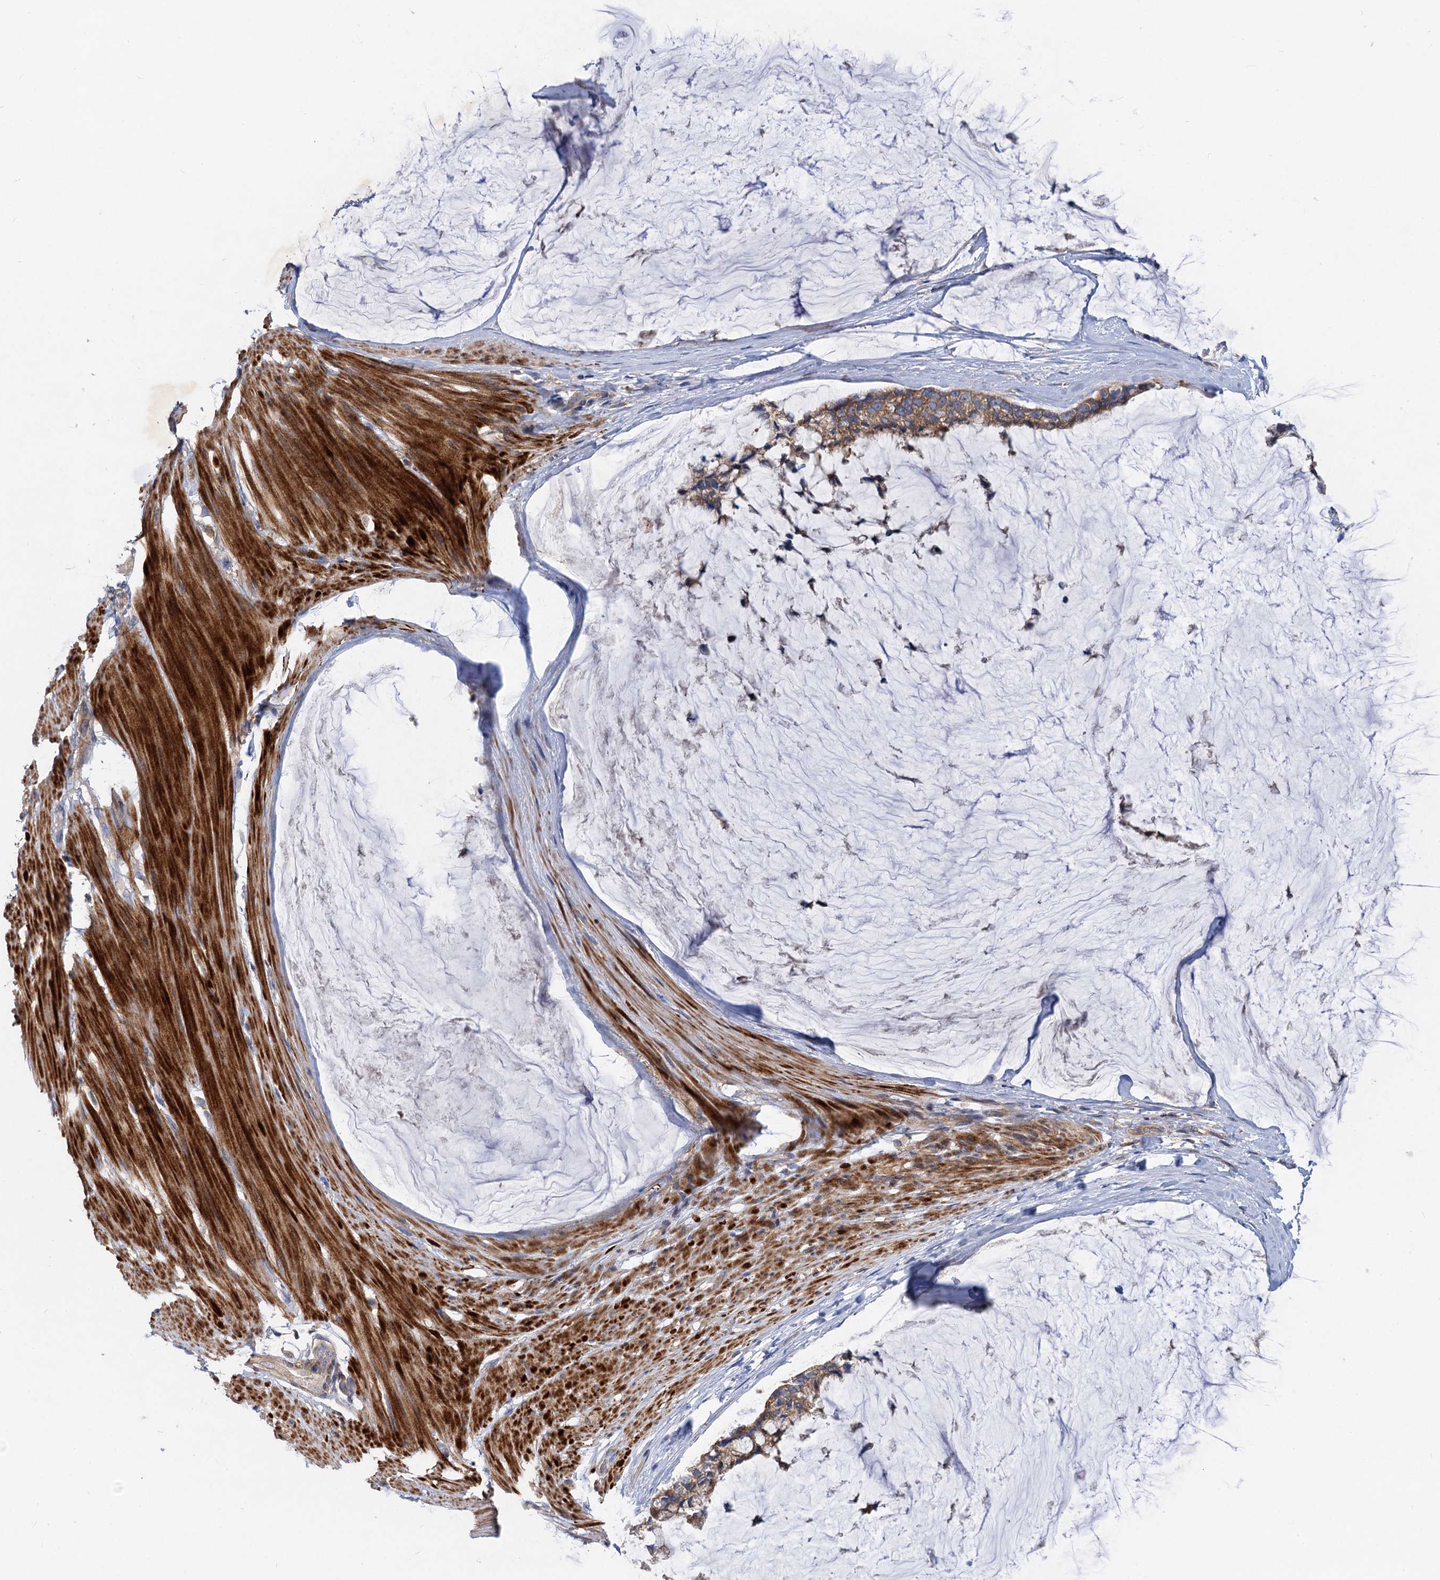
{"staining": {"intensity": "moderate", "quantity": ">75%", "location": "cytoplasmic/membranous"}, "tissue": "ovarian cancer", "cell_type": "Tumor cells", "image_type": "cancer", "snomed": [{"axis": "morphology", "description": "Cystadenocarcinoma, mucinous, NOS"}, {"axis": "topography", "description": "Ovary"}], "caption": "Immunohistochemical staining of ovarian mucinous cystadenocarcinoma reveals moderate cytoplasmic/membranous protein positivity in about >75% of tumor cells.", "gene": "ALKBH7", "patient": {"sex": "female", "age": 39}}